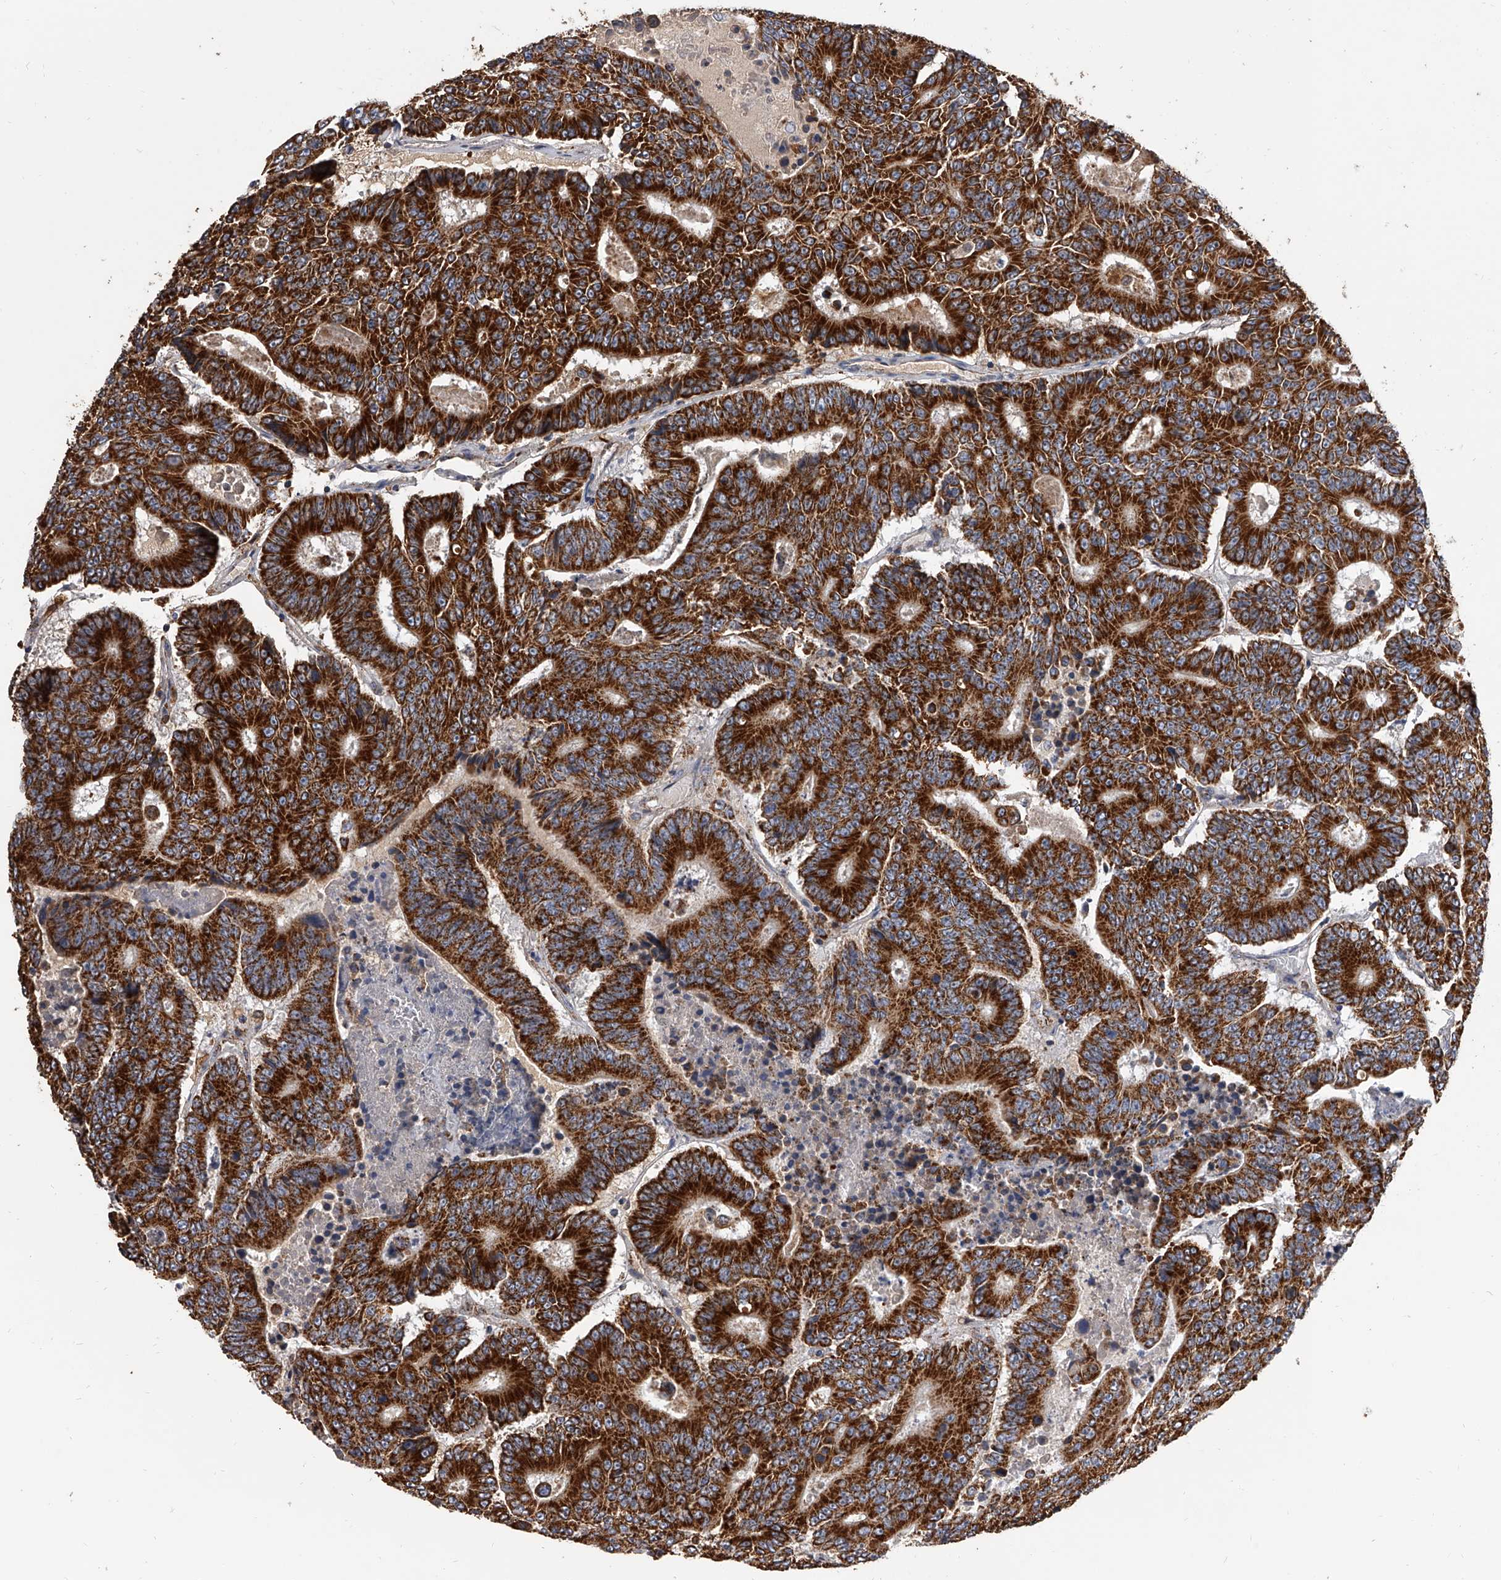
{"staining": {"intensity": "strong", "quantity": ">75%", "location": "cytoplasmic/membranous"}, "tissue": "colorectal cancer", "cell_type": "Tumor cells", "image_type": "cancer", "snomed": [{"axis": "morphology", "description": "Adenocarcinoma, NOS"}, {"axis": "topography", "description": "Colon"}], "caption": "Colorectal adenocarcinoma tissue shows strong cytoplasmic/membranous staining in about >75% of tumor cells The staining was performed using DAB, with brown indicating positive protein expression. Nuclei are stained blue with hematoxylin.", "gene": "MRPL28", "patient": {"sex": "male", "age": 83}}